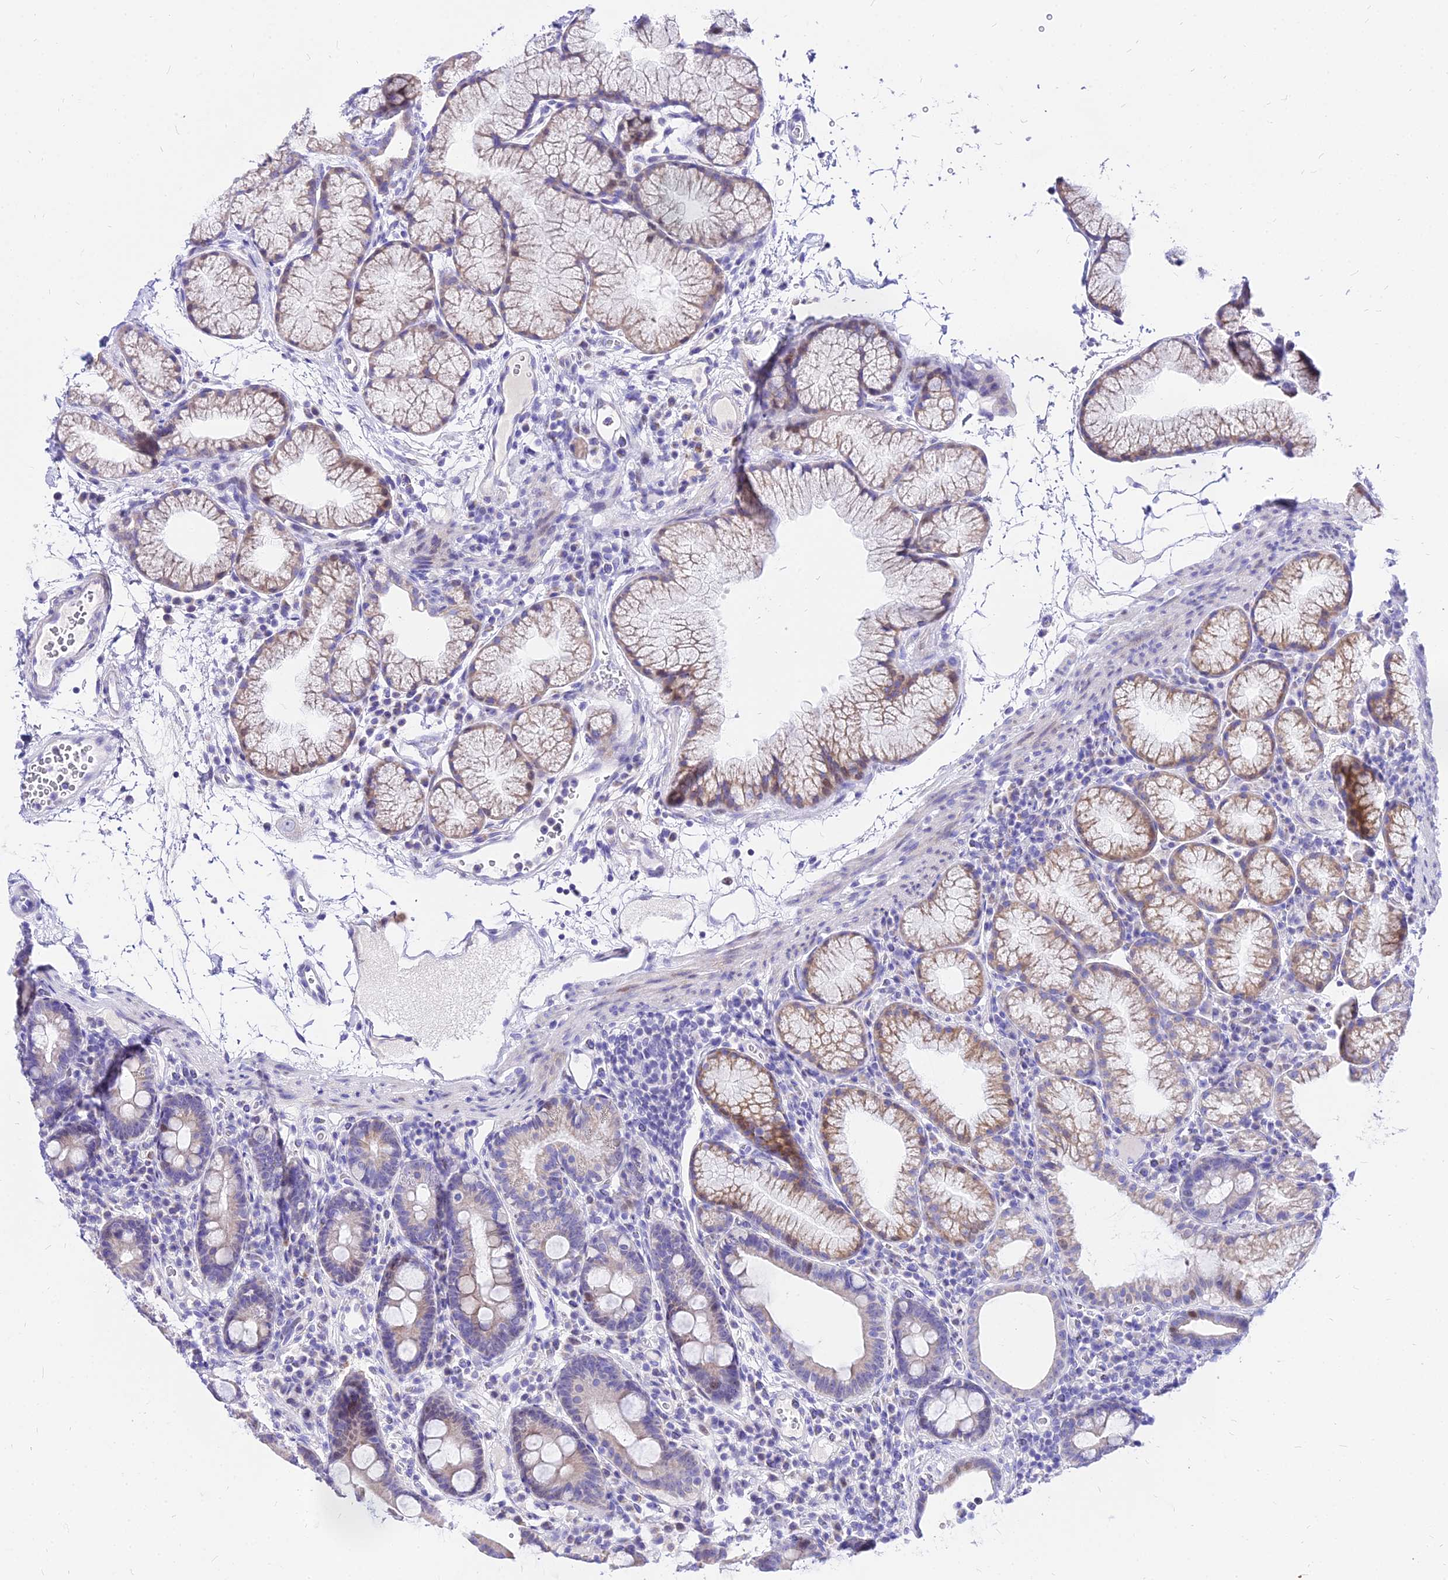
{"staining": {"intensity": "moderate", "quantity": "<25%", "location": "cytoplasmic/membranous"}, "tissue": "duodenum", "cell_type": "Glandular cells", "image_type": "normal", "snomed": [{"axis": "morphology", "description": "Normal tissue, NOS"}, {"axis": "topography", "description": "Duodenum"}], "caption": "Approximately <25% of glandular cells in unremarkable human duodenum reveal moderate cytoplasmic/membranous protein positivity as visualized by brown immunohistochemical staining.", "gene": "CARD18", "patient": {"sex": "male", "age": 54}}